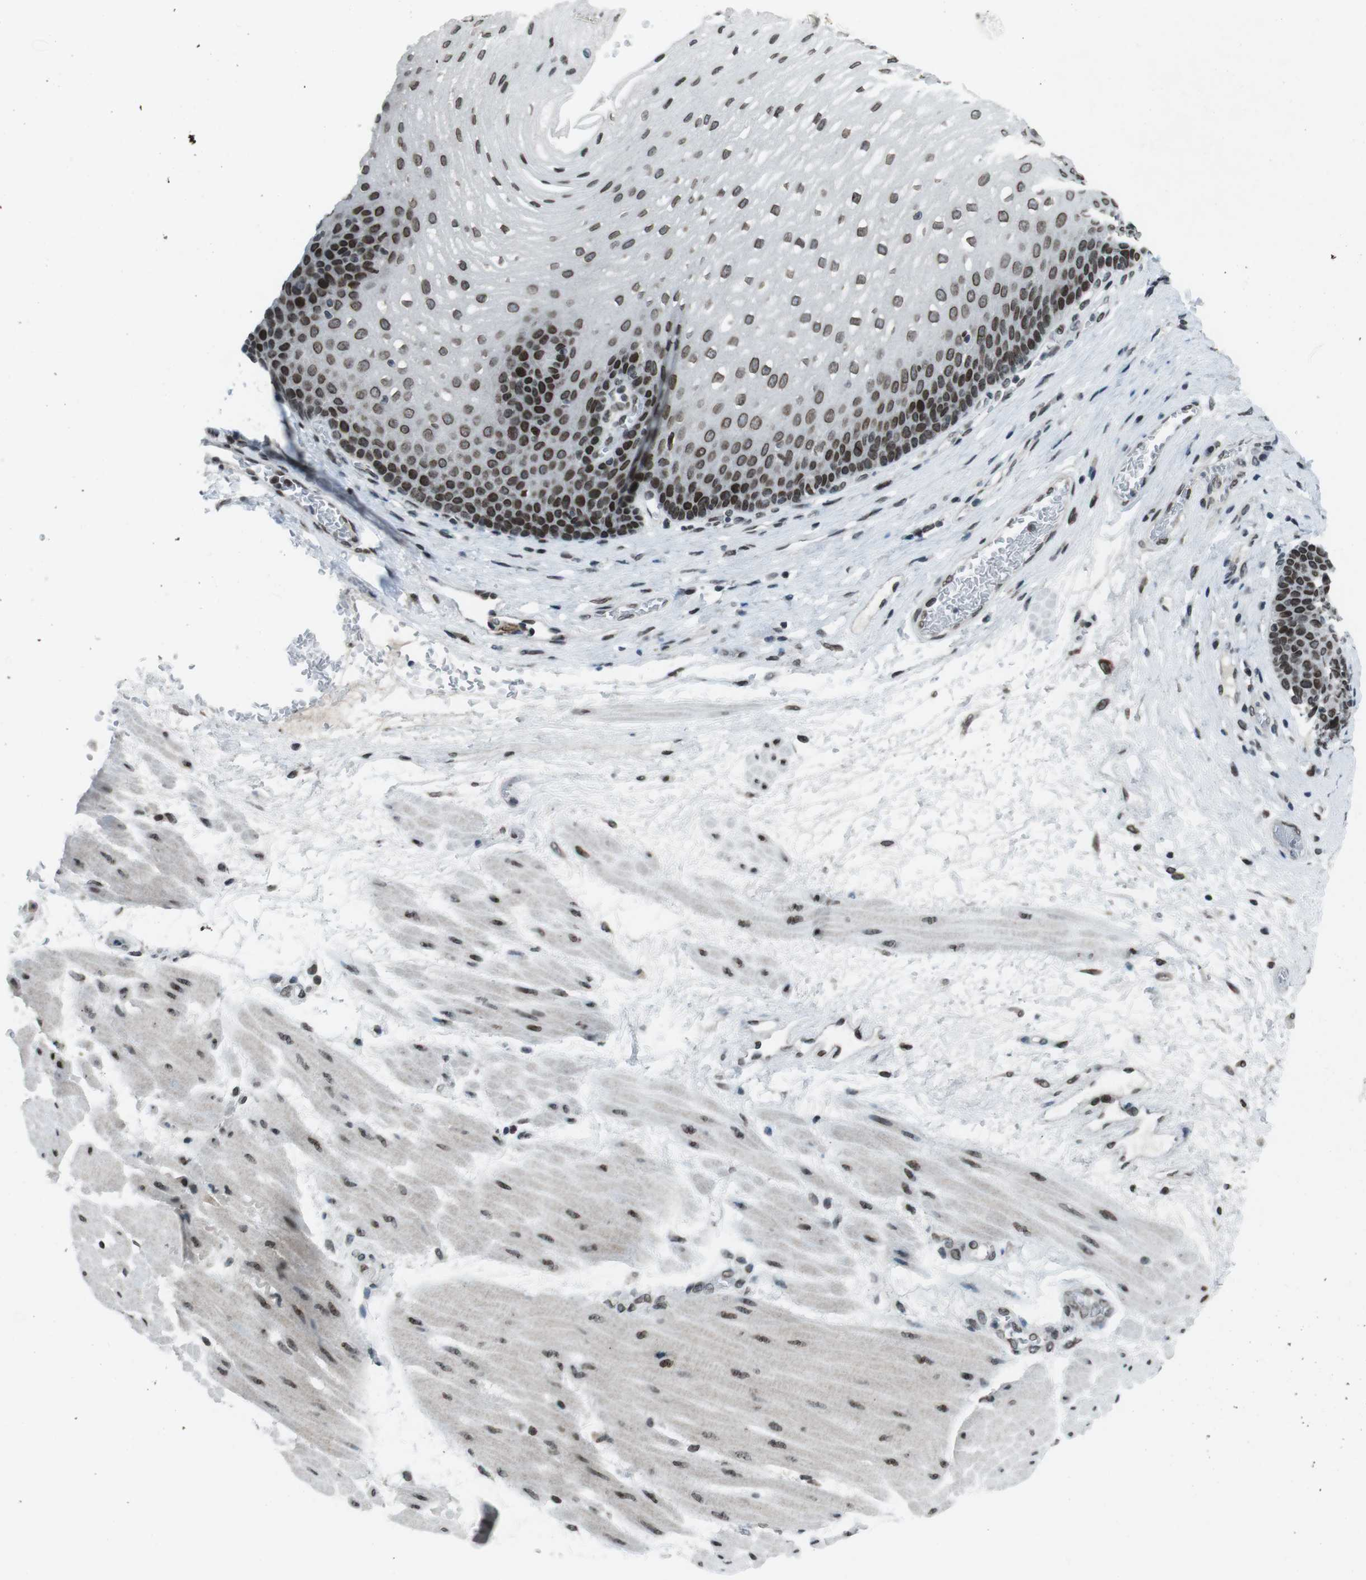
{"staining": {"intensity": "strong", "quantity": "25%-75%", "location": "nuclear"}, "tissue": "esophagus", "cell_type": "Squamous epithelial cells", "image_type": "normal", "snomed": [{"axis": "morphology", "description": "Normal tissue, NOS"}, {"axis": "topography", "description": "Esophagus"}], "caption": "Human esophagus stained for a protein (brown) reveals strong nuclear positive staining in about 25%-75% of squamous epithelial cells.", "gene": "MAD1L1", "patient": {"sex": "male", "age": 48}}